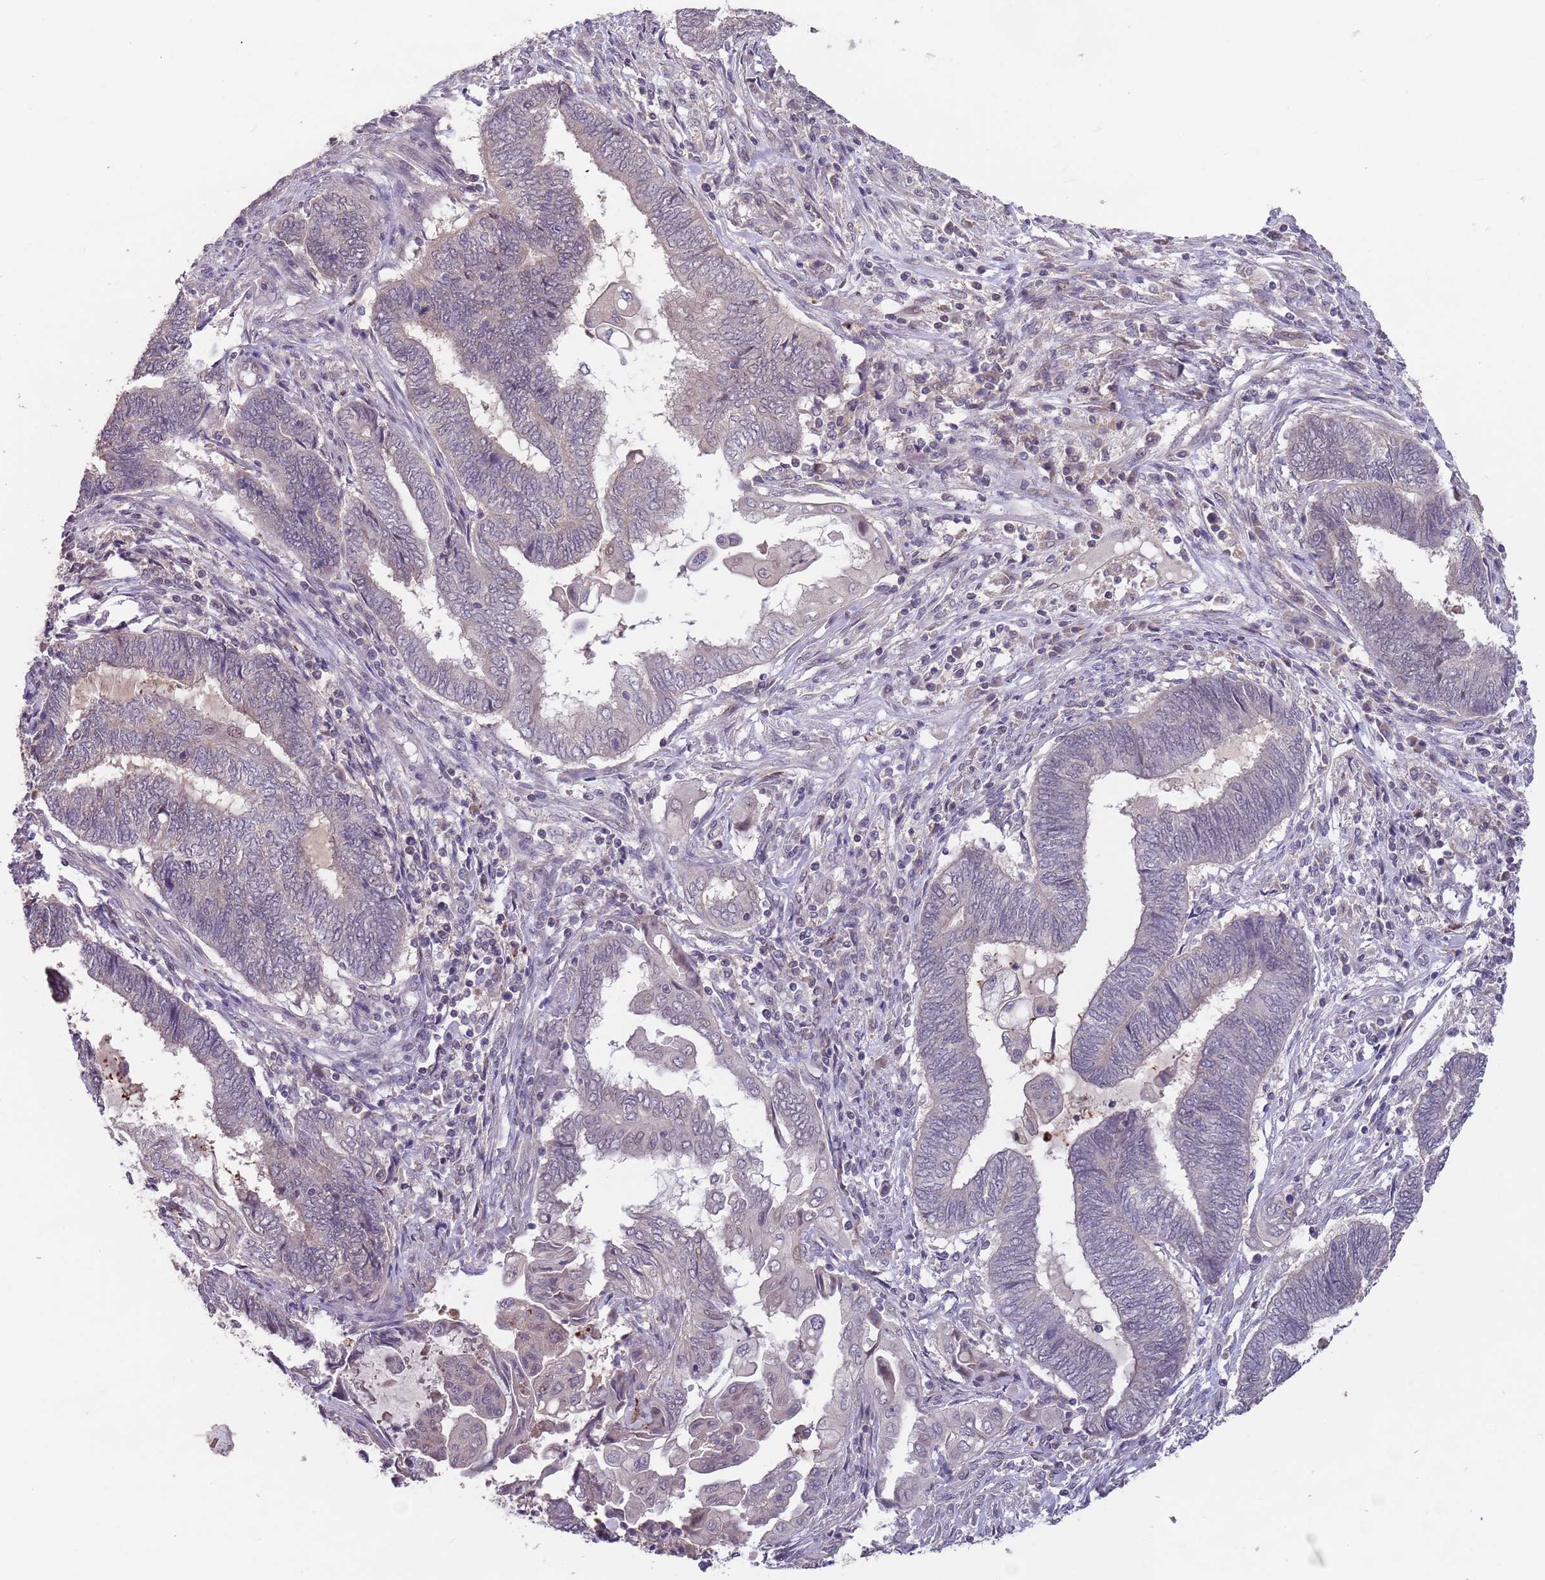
{"staining": {"intensity": "moderate", "quantity": "<25%", "location": "cytoplasmic/membranous"}, "tissue": "endometrial cancer", "cell_type": "Tumor cells", "image_type": "cancer", "snomed": [{"axis": "morphology", "description": "Adenocarcinoma, NOS"}, {"axis": "topography", "description": "Uterus"}, {"axis": "topography", "description": "Endometrium"}], "caption": "Brown immunohistochemical staining in human endometrial cancer reveals moderate cytoplasmic/membranous expression in about <25% of tumor cells.", "gene": "MEI1", "patient": {"sex": "female", "age": 70}}